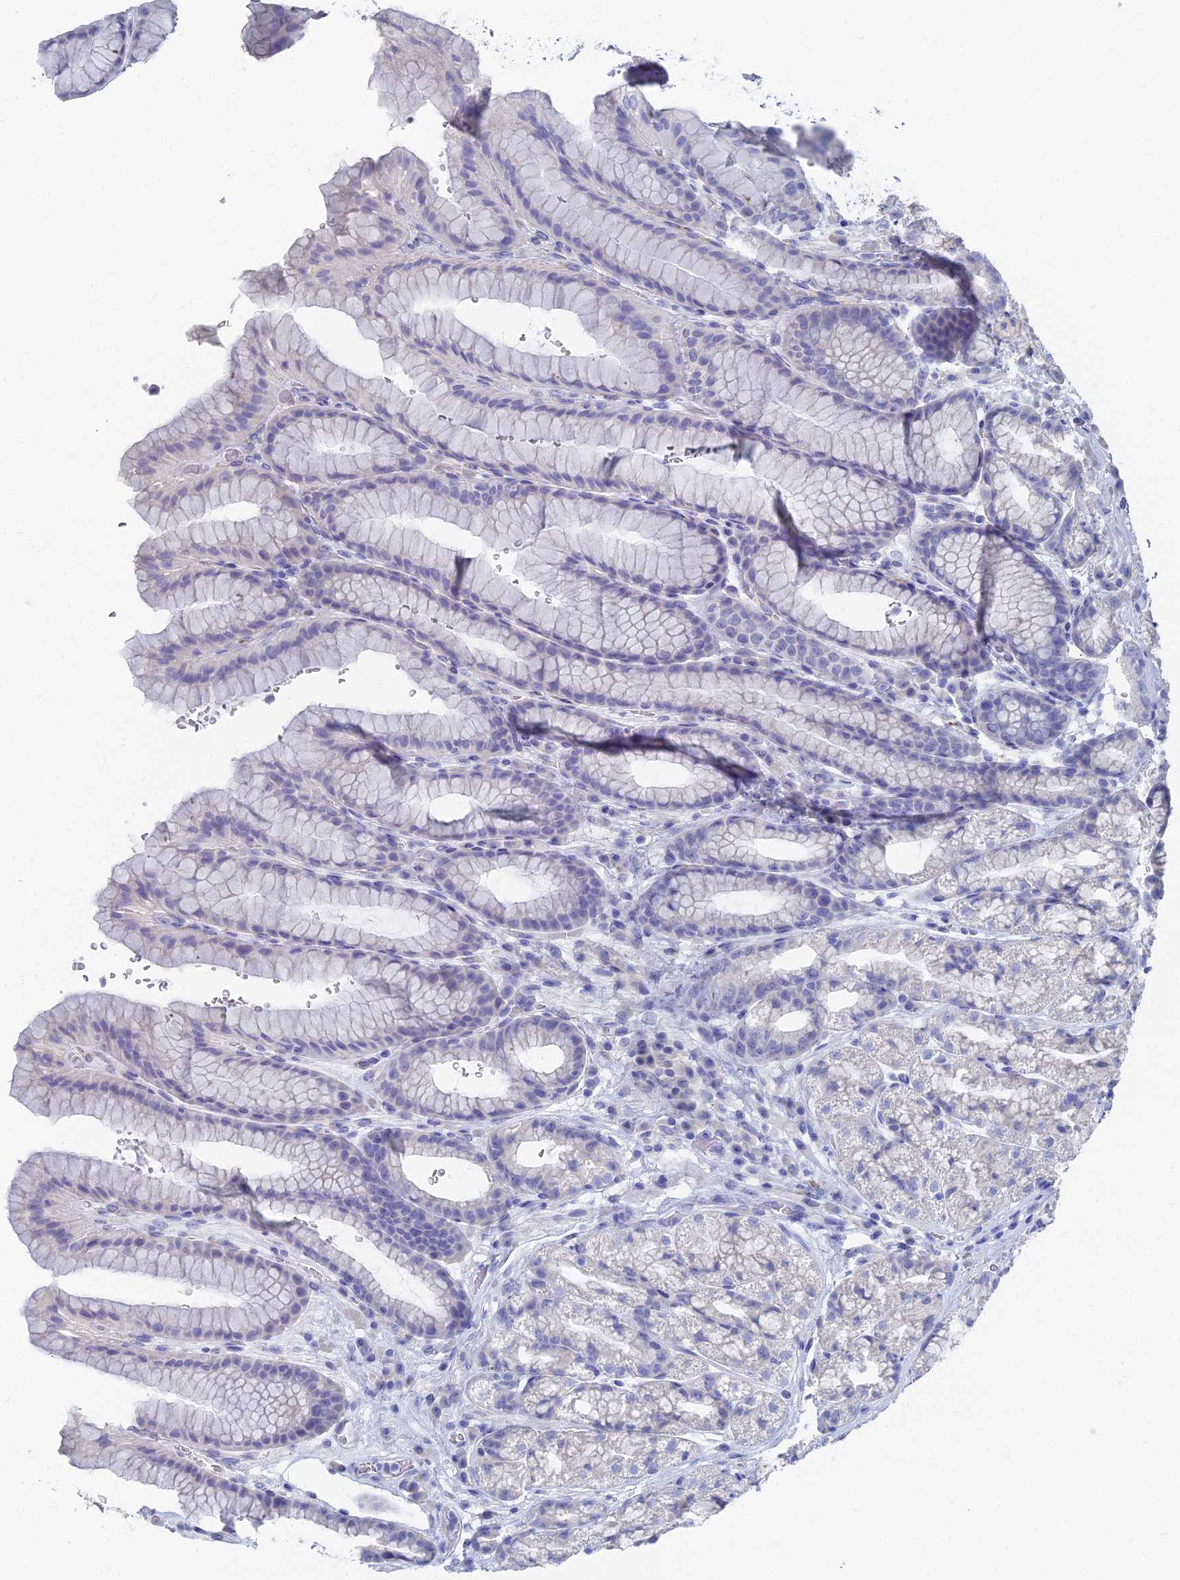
{"staining": {"intensity": "negative", "quantity": "none", "location": "none"}, "tissue": "stomach", "cell_type": "Glandular cells", "image_type": "normal", "snomed": [{"axis": "morphology", "description": "Normal tissue, NOS"}, {"axis": "morphology", "description": "Adenocarcinoma, NOS"}, {"axis": "topography", "description": "Stomach"}], "caption": "Glandular cells are negative for brown protein staining in normal stomach. The staining is performed using DAB (3,3'-diaminobenzidine) brown chromogen with nuclei counter-stained in using hematoxylin.", "gene": "TNNT3", "patient": {"sex": "male", "age": 57}}